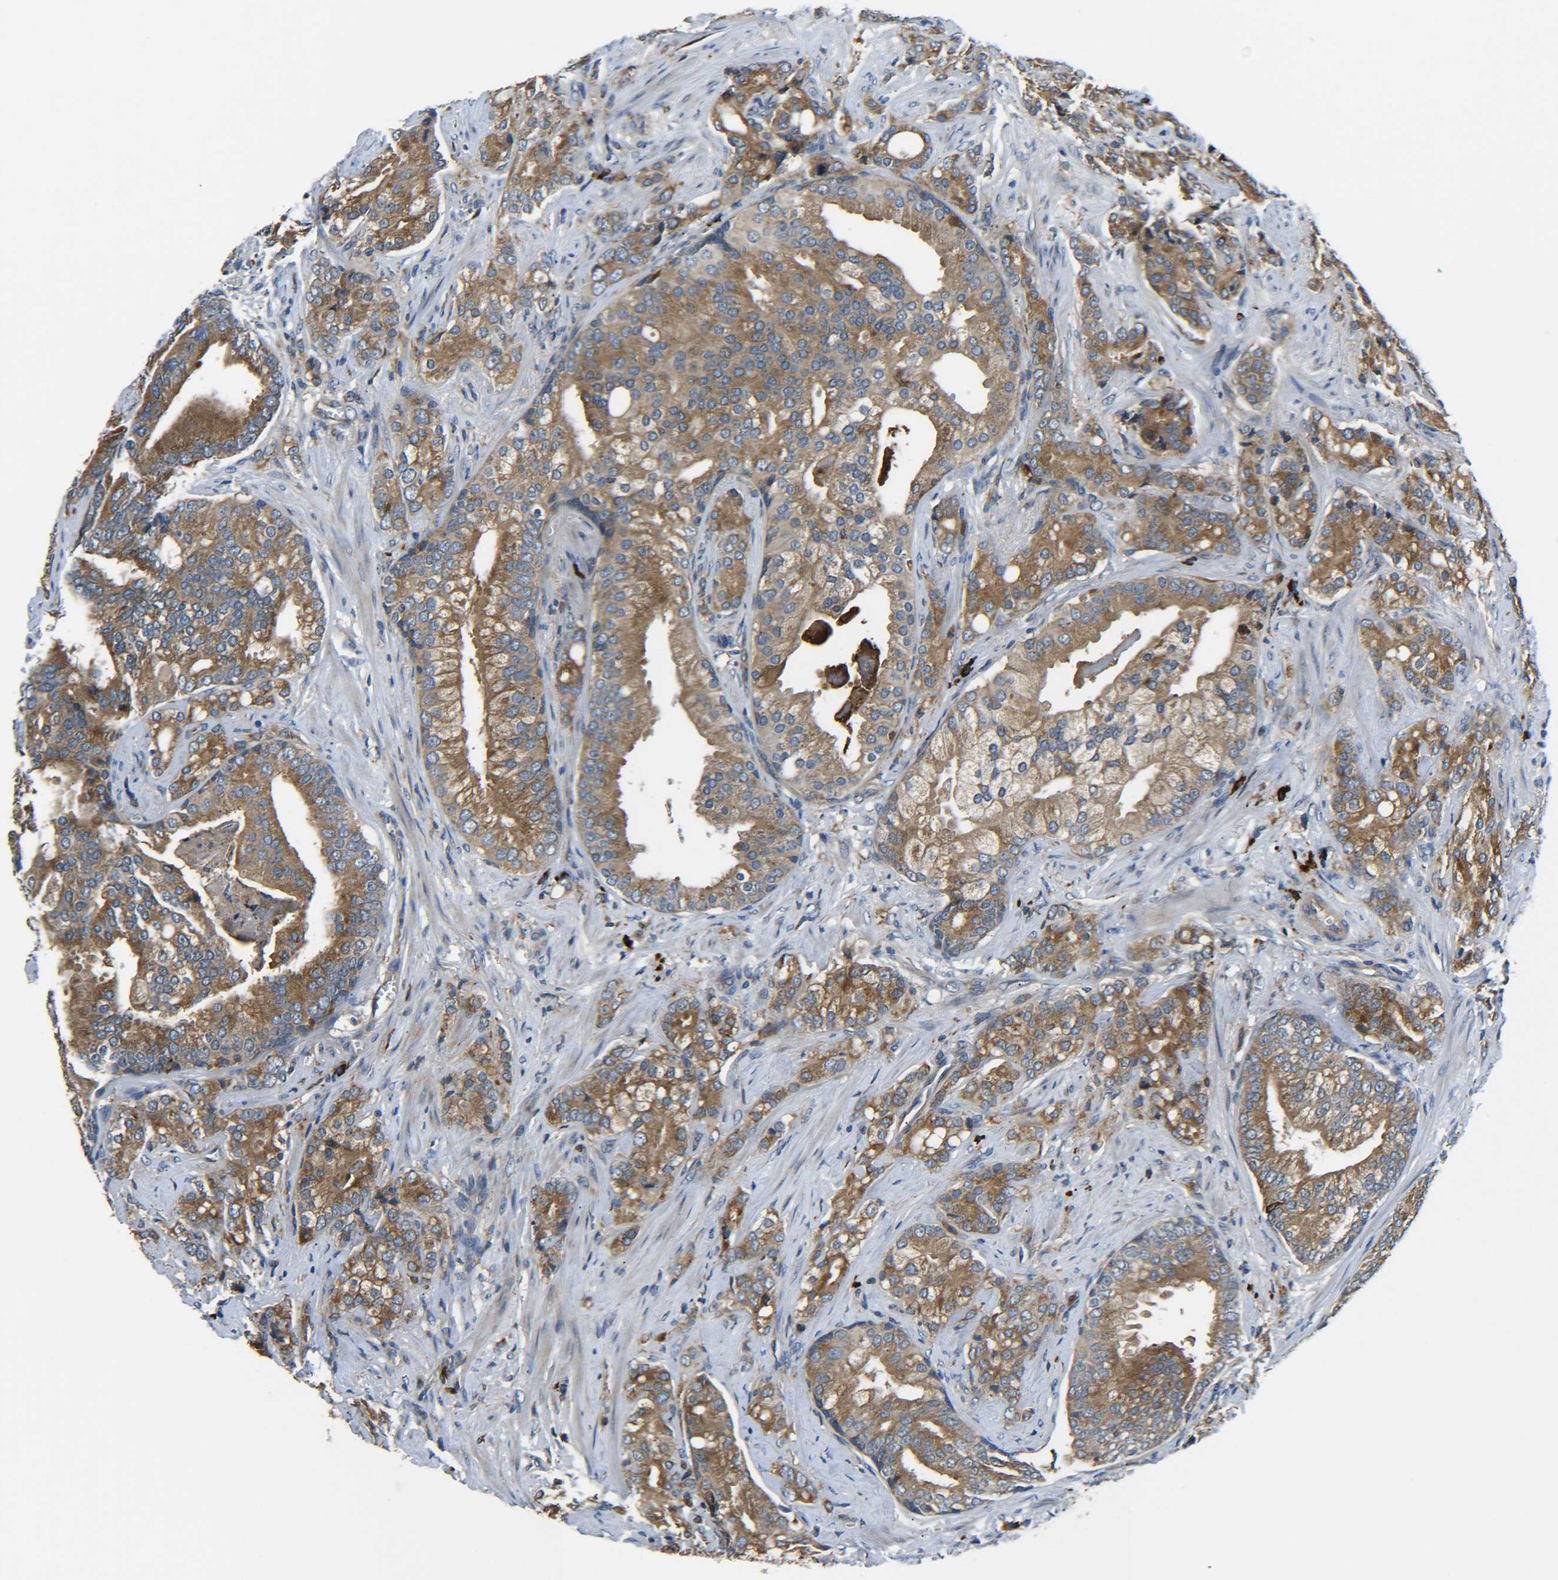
{"staining": {"intensity": "moderate", "quantity": ">75%", "location": "cytoplasmic/membranous"}, "tissue": "prostate cancer", "cell_type": "Tumor cells", "image_type": "cancer", "snomed": [{"axis": "morphology", "description": "Adenocarcinoma, Low grade"}, {"axis": "topography", "description": "Prostate"}], "caption": "Immunohistochemical staining of prostate adenocarcinoma (low-grade) exhibits medium levels of moderate cytoplasmic/membranous protein expression in about >75% of tumor cells. The staining is performed using DAB brown chromogen to label protein expression. The nuclei are counter-stained blue using hematoxylin.", "gene": "RAB1B", "patient": {"sex": "male", "age": 58}}